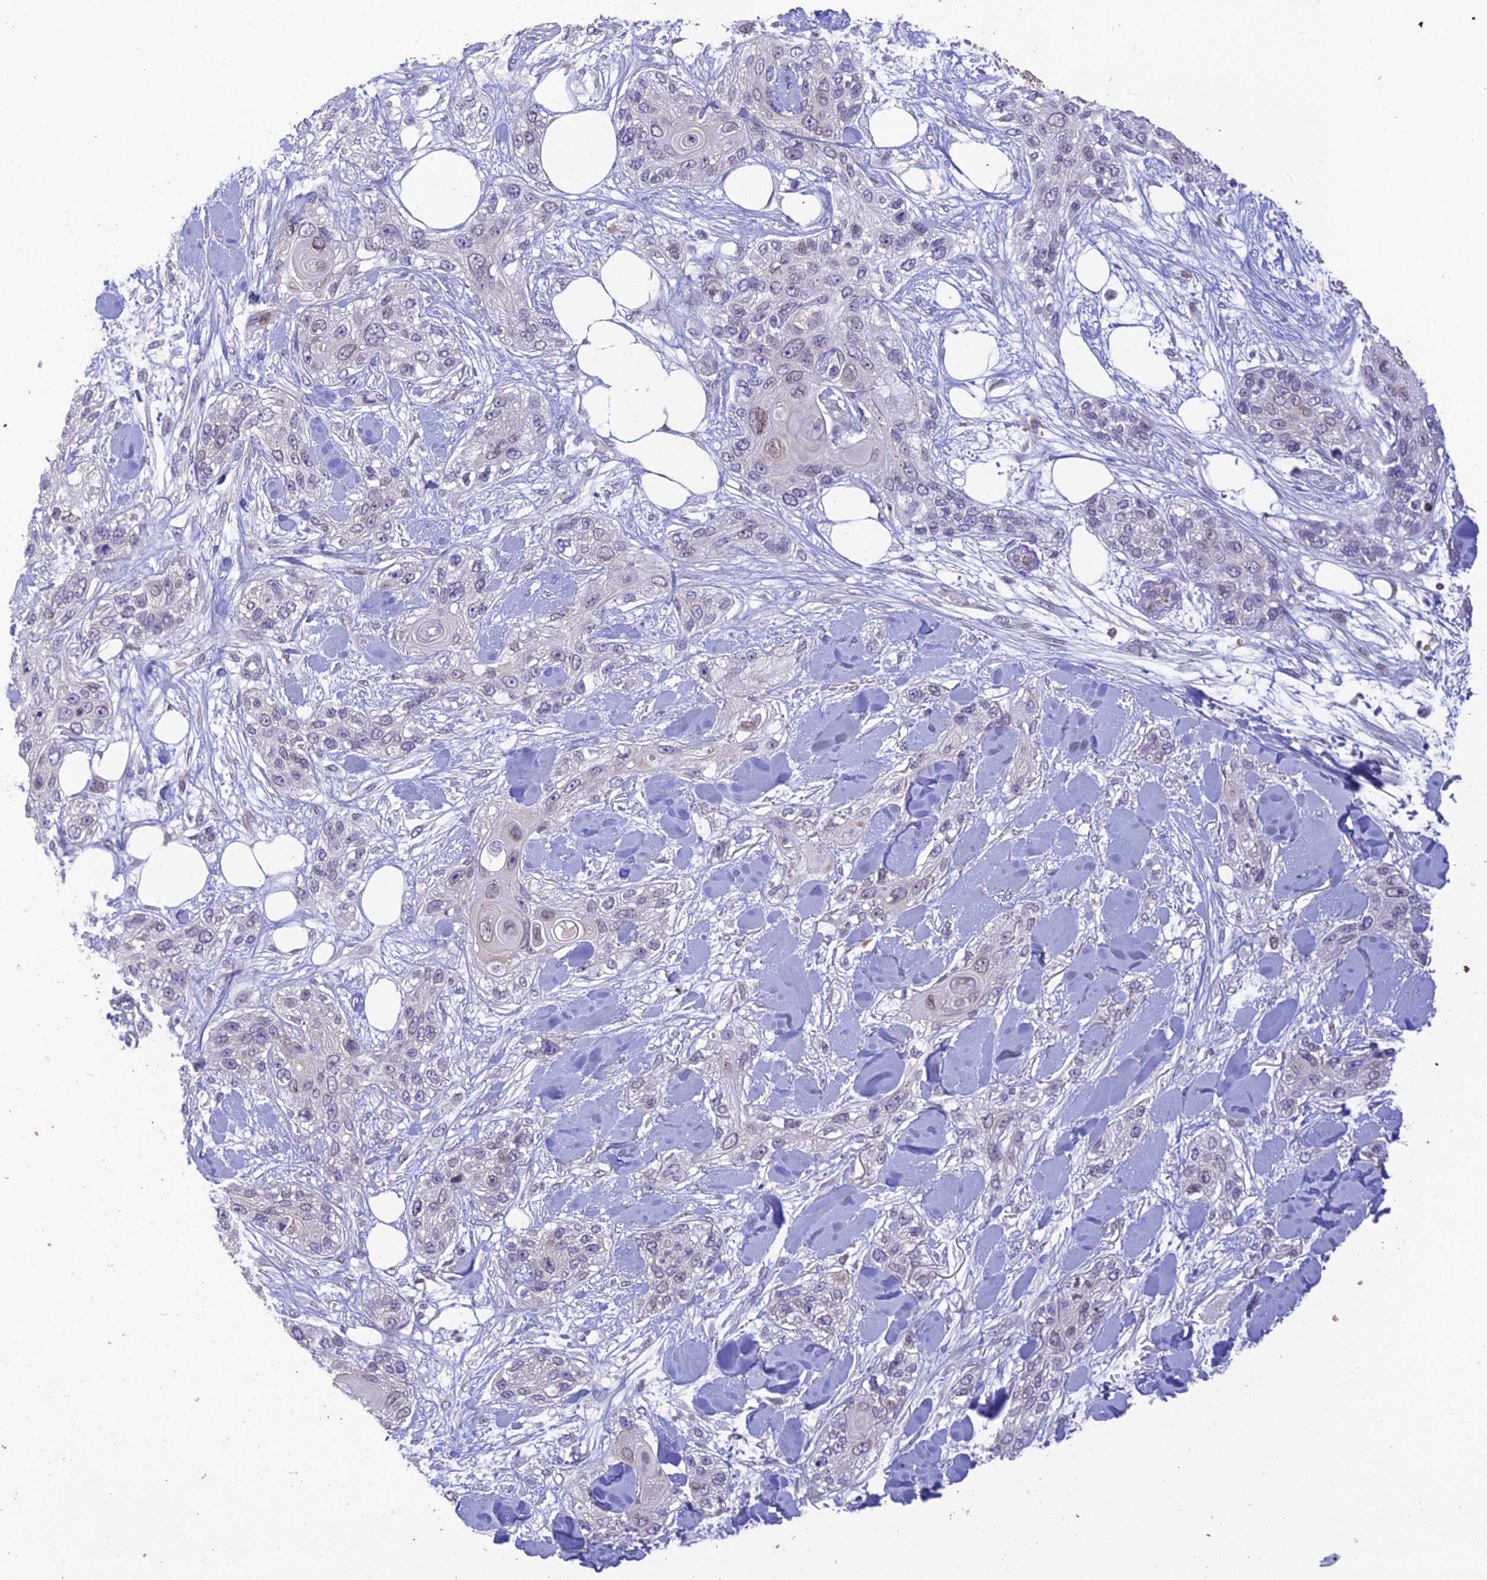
{"staining": {"intensity": "negative", "quantity": "none", "location": "none"}, "tissue": "skin cancer", "cell_type": "Tumor cells", "image_type": "cancer", "snomed": [{"axis": "morphology", "description": "Normal tissue, NOS"}, {"axis": "morphology", "description": "Squamous cell carcinoma, NOS"}, {"axis": "topography", "description": "Skin"}], "caption": "Tumor cells show no significant positivity in skin squamous cell carcinoma.", "gene": "BMT2", "patient": {"sex": "male", "age": 72}}